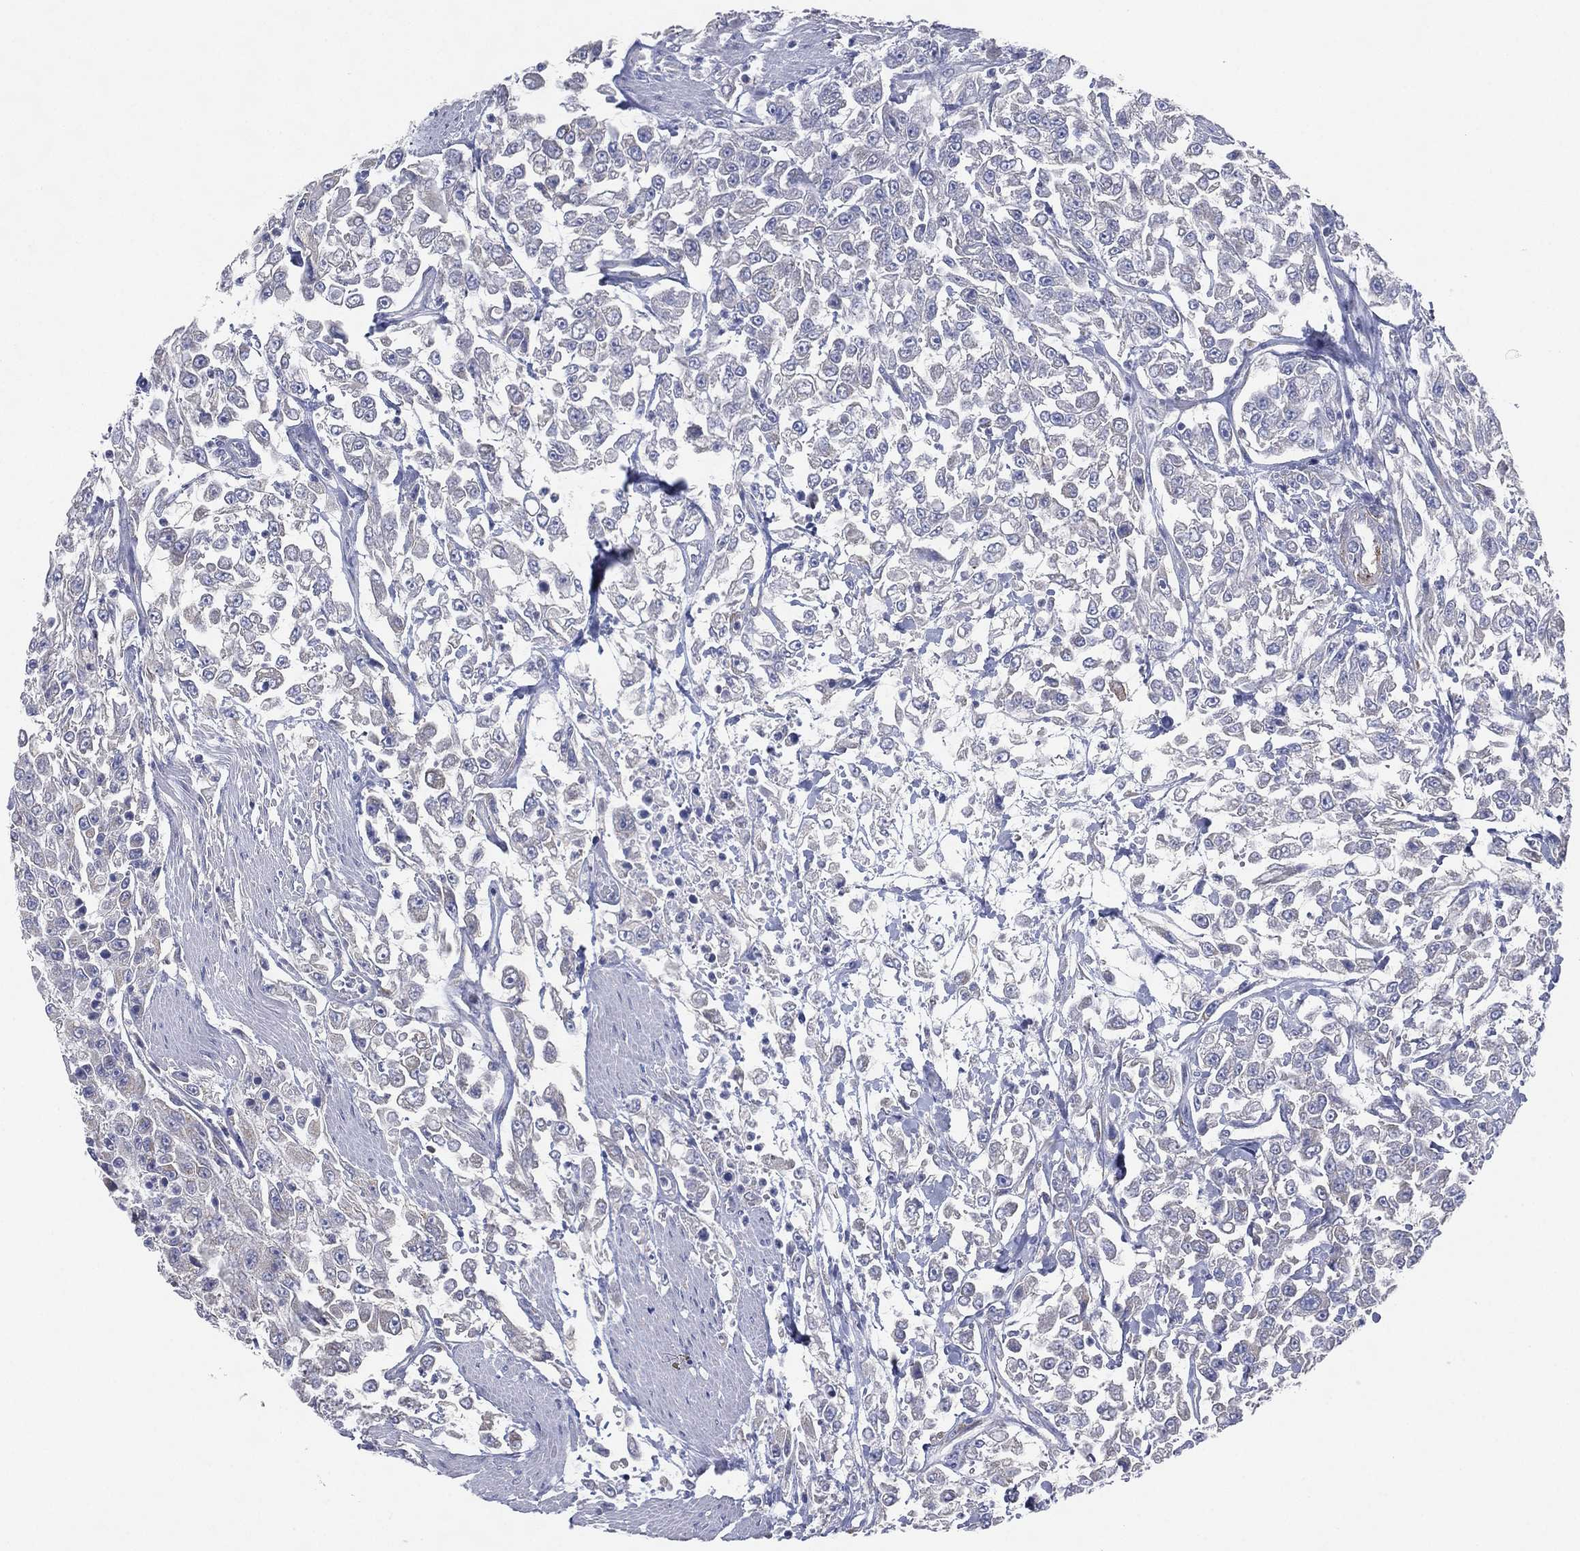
{"staining": {"intensity": "negative", "quantity": "none", "location": "none"}, "tissue": "urothelial cancer", "cell_type": "Tumor cells", "image_type": "cancer", "snomed": [{"axis": "morphology", "description": "Urothelial carcinoma, High grade"}, {"axis": "topography", "description": "Urinary bladder"}], "caption": "DAB immunohistochemical staining of human high-grade urothelial carcinoma demonstrates no significant expression in tumor cells.", "gene": "ATP8A2", "patient": {"sex": "male", "age": 46}}